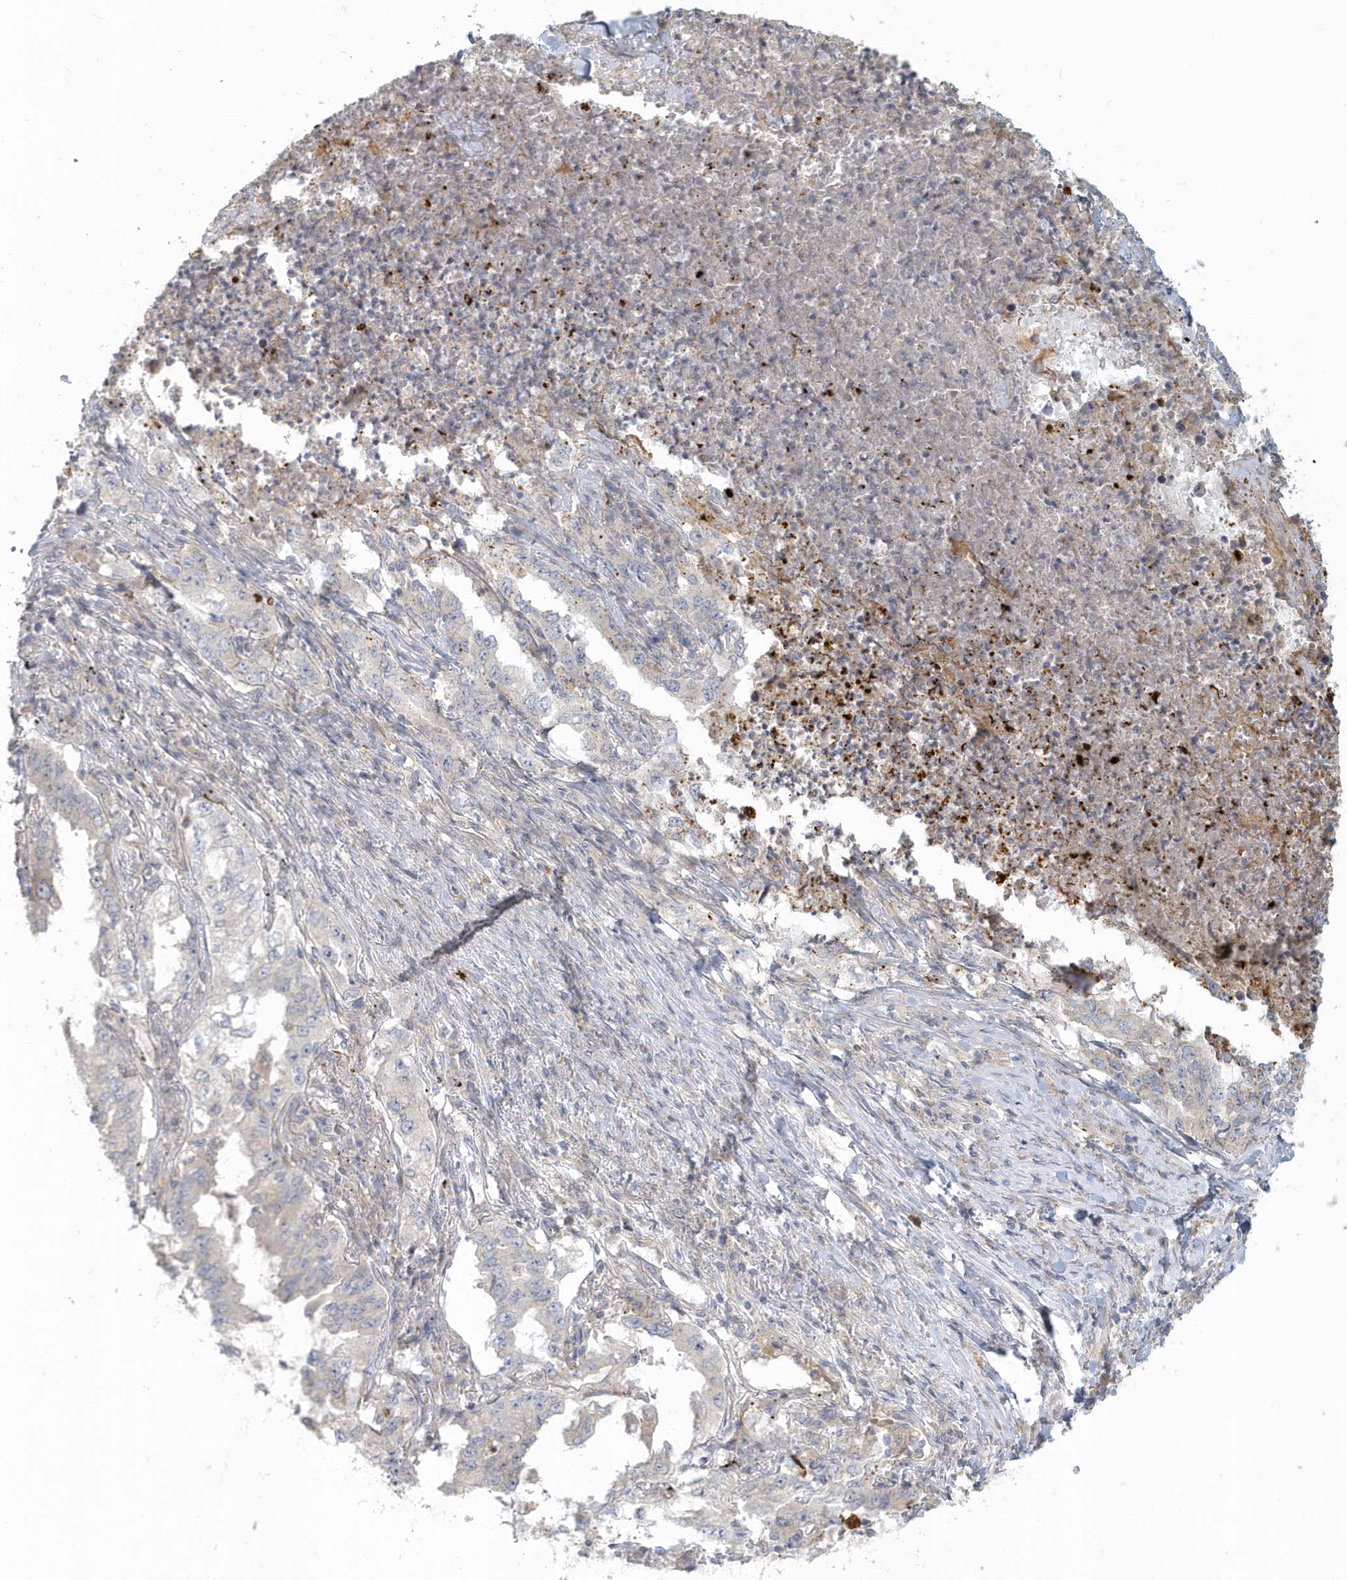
{"staining": {"intensity": "negative", "quantity": "none", "location": "none"}, "tissue": "lung cancer", "cell_type": "Tumor cells", "image_type": "cancer", "snomed": [{"axis": "morphology", "description": "Adenocarcinoma, NOS"}, {"axis": "topography", "description": "Lung"}], "caption": "Tumor cells are negative for protein expression in human lung cancer (adenocarcinoma). (Immunohistochemistry, brightfield microscopy, high magnification).", "gene": "NAPB", "patient": {"sex": "female", "age": 51}}